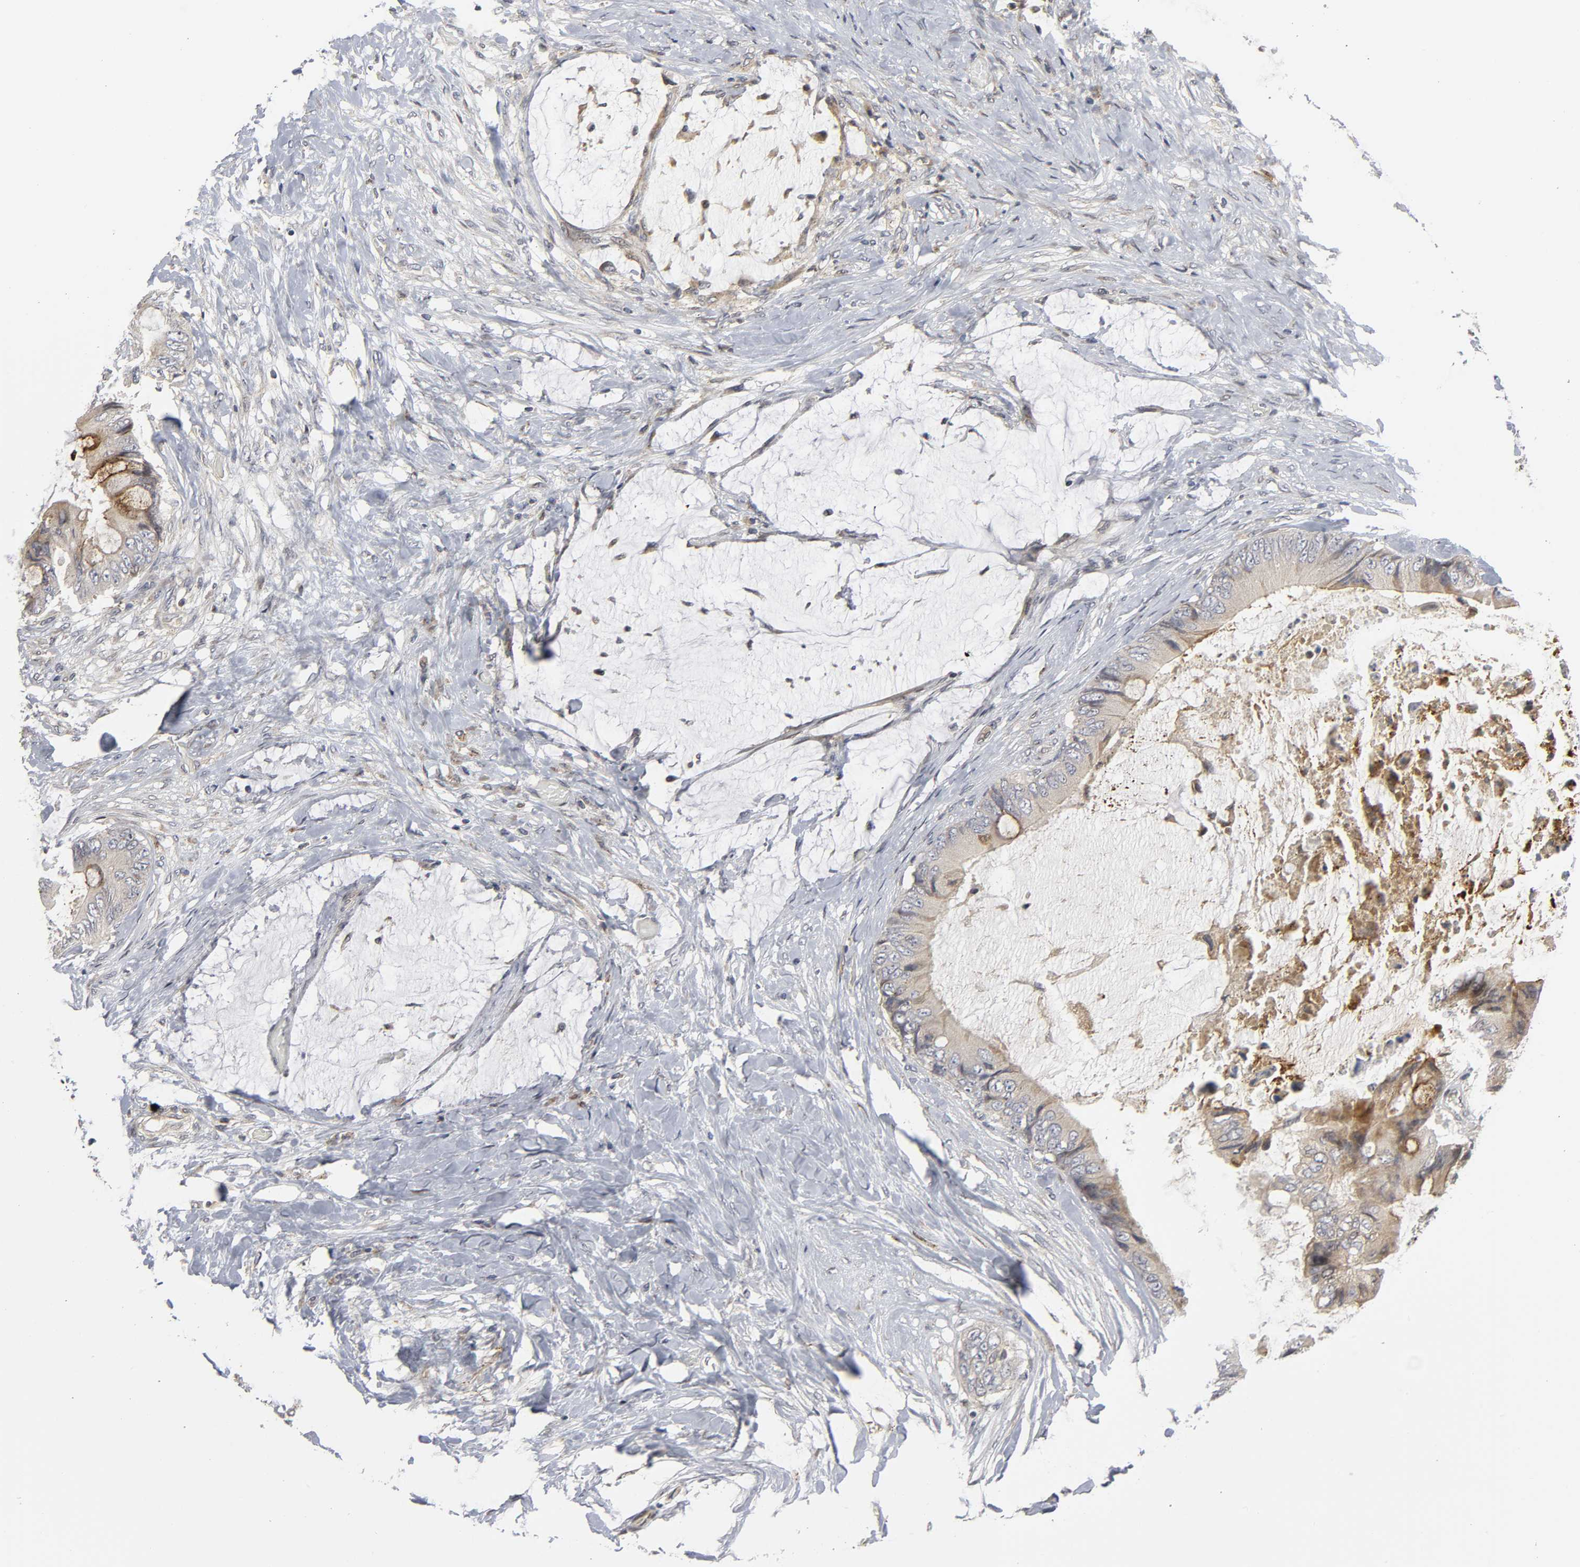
{"staining": {"intensity": "moderate", "quantity": "<25%", "location": "cytoplasmic/membranous"}, "tissue": "colorectal cancer", "cell_type": "Tumor cells", "image_type": "cancer", "snomed": [{"axis": "morphology", "description": "Normal tissue, NOS"}, {"axis": "morphology", "description": "Adenocarcinoma, NOS"}, {"axis": "topography", "description": "Rectum"}, {"axis": "topography", "description": "Peripheral nerve tissue"}], "caption": "Human colorectal adenocarcinoma stained with a brown dye exhibits moderate cytoplasmic/membranous positive staining in about <25% of tumor cells.", "gene": "ASB6", "patient": {"sex": "female", "age": 77}}